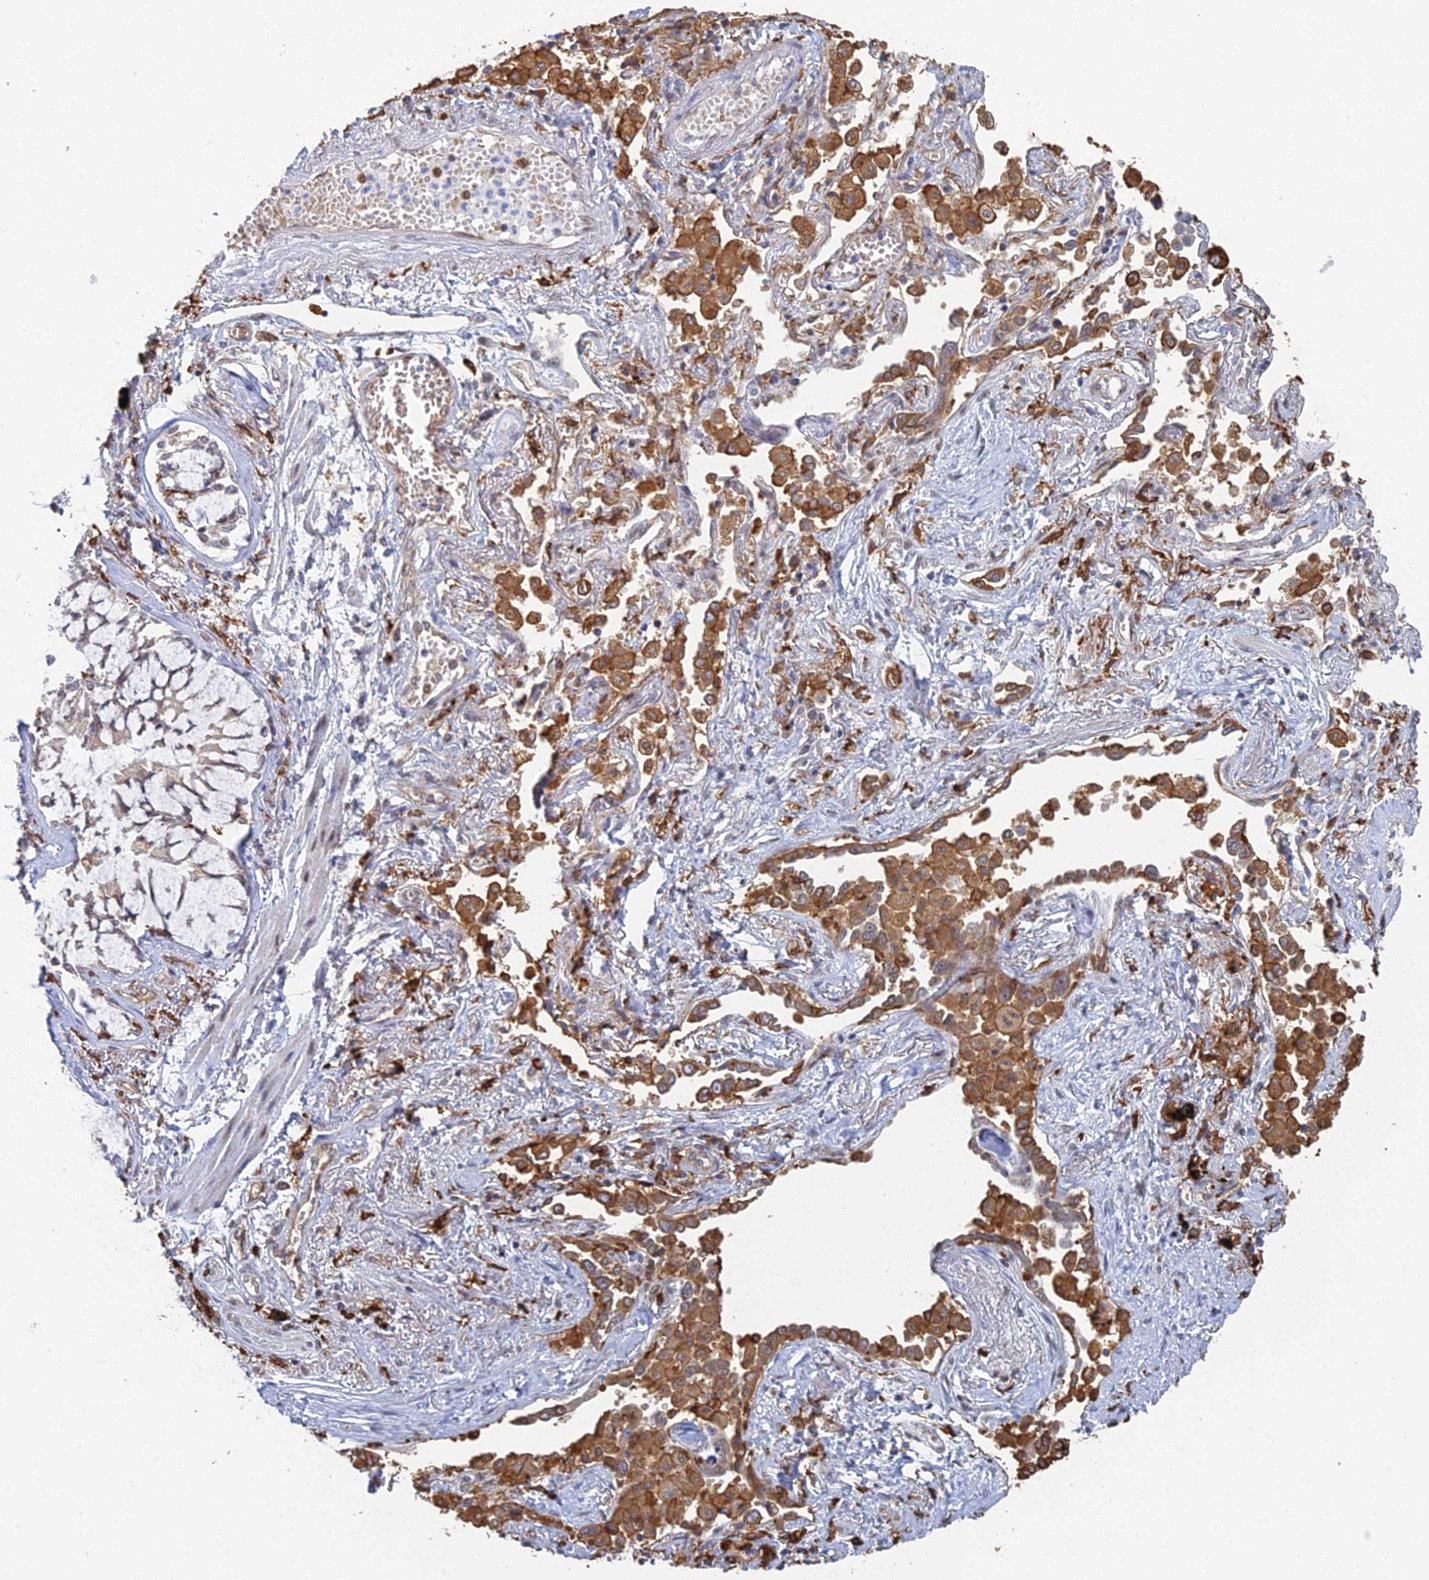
{"staining": {"intensity": "weak", "quantity": "<25%", "location": "cytoplasmic/membranous"}, "tissue": "lung cancer", "cell_type": "Tumor cells", "image_type": "cancer", "snomed": [{"axis": "morphology", "description": "Adenocarcinoma, NOS"}, {"axis": "topography", "description": "Lung"}], "caption": "A high-resolution micrograph shows immunohistochemistry (IHC) staining of lung adenocarcinoma, which displays no significant staining in tumor cells. (Brightfield microscopy of DAB immunohistochemistry (IHC) at high magnification).", "gene": "GPATCH1", "patient": {"sex": "male", "age": 67}}